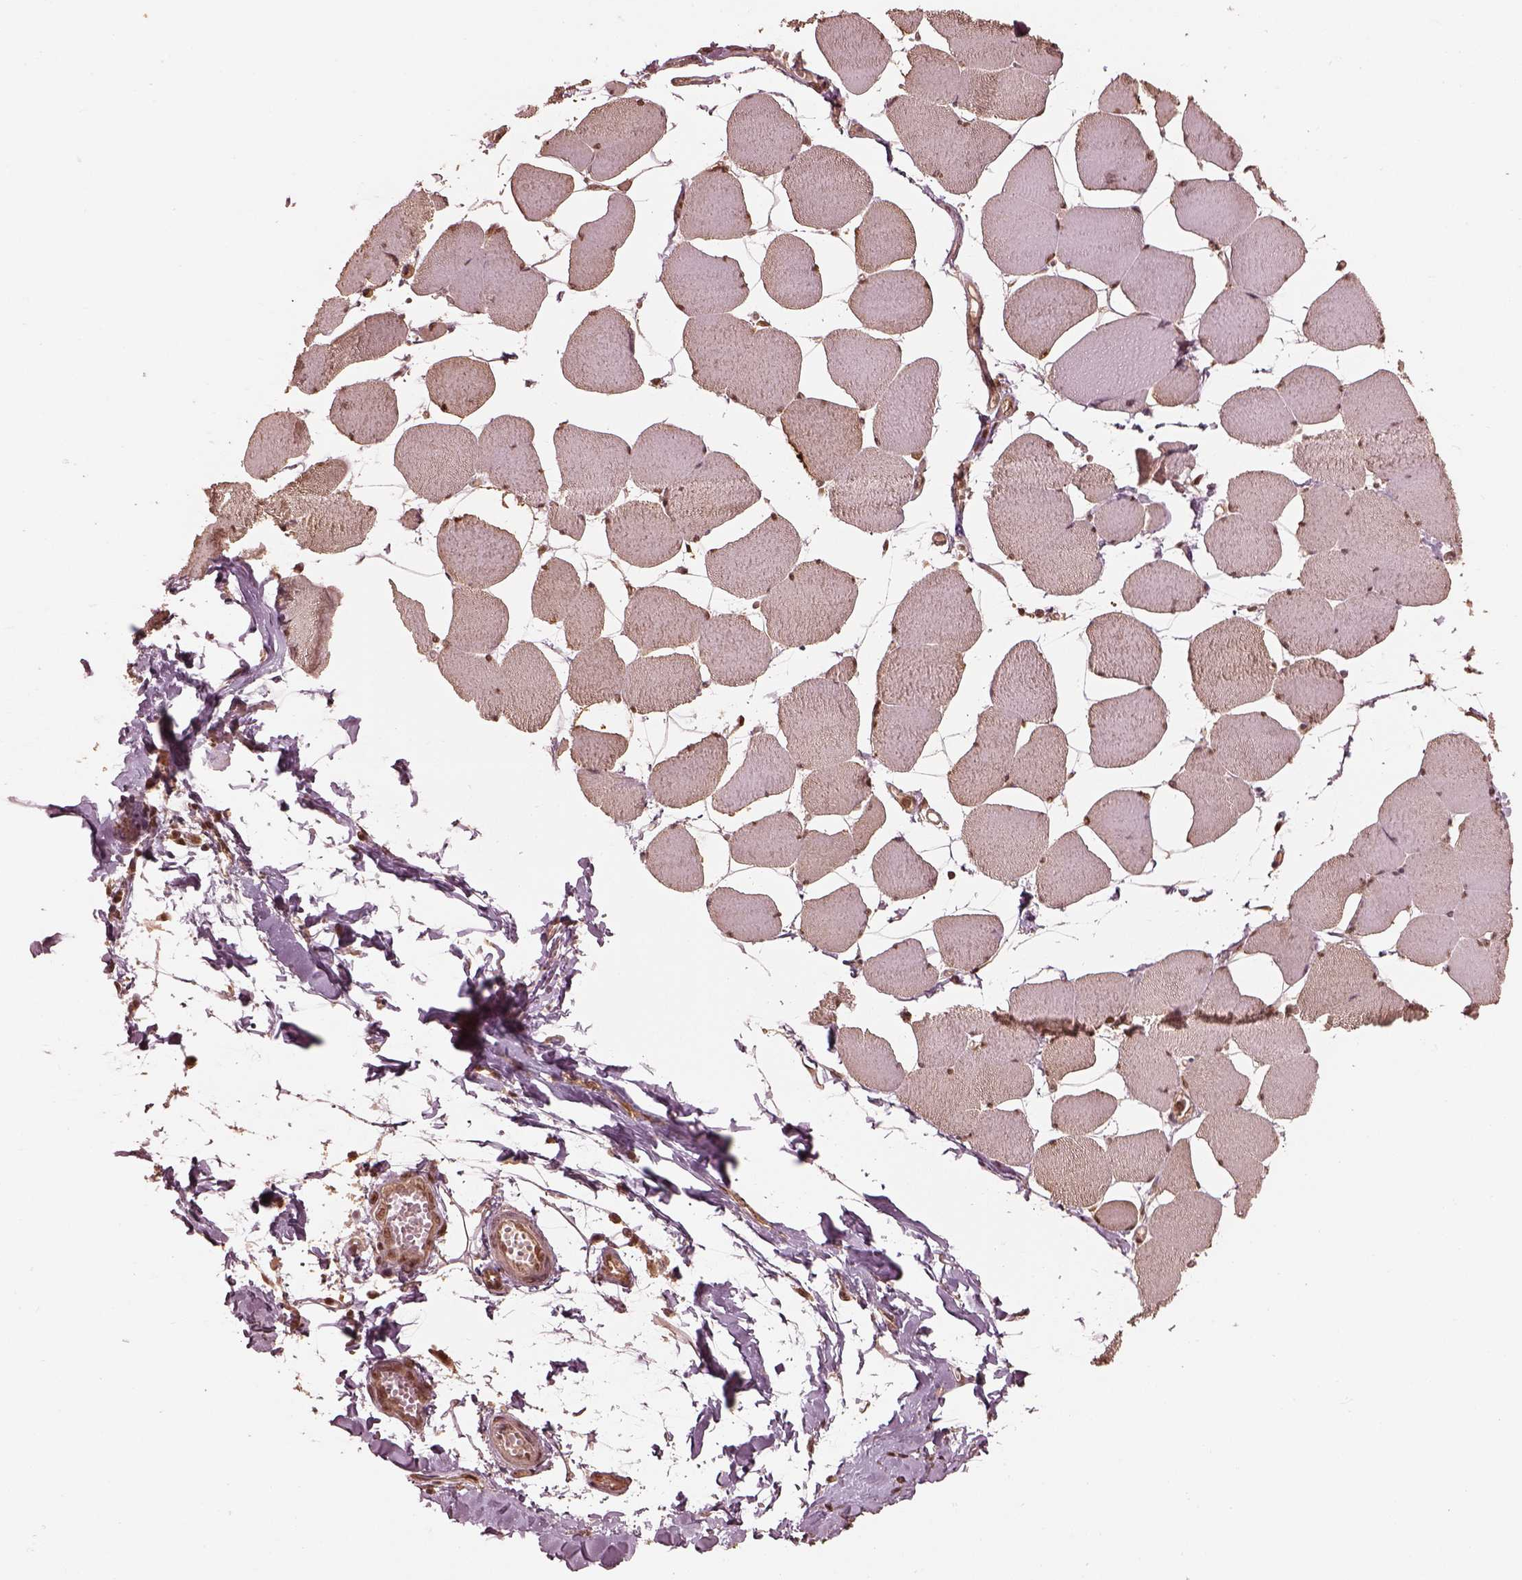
{"staining": {"intensity": "moderate", "quantity": "25%-75%", "location": "cytoplasmic/membranous,nuclear"}, "tissue": "skeletal muscle", "cell_type": "Myocytes", "image_type": "normal", "snomed": [{"axis": "morphology", "description": "Normal tissue, NOS"}, {"axis": "topography", "description": "Skeletal muscle"}], "caption": "A high-resolution histopathology image shows immunohistochemistry (IHC) staining of benign skeletal muscle, which exhibits moderate cytoplasmic/membranous,nuclear positivity in about 25%-75% of myocytes.", "gene": "PSMC5", "patient": {"sex": "female", "age": 75}}